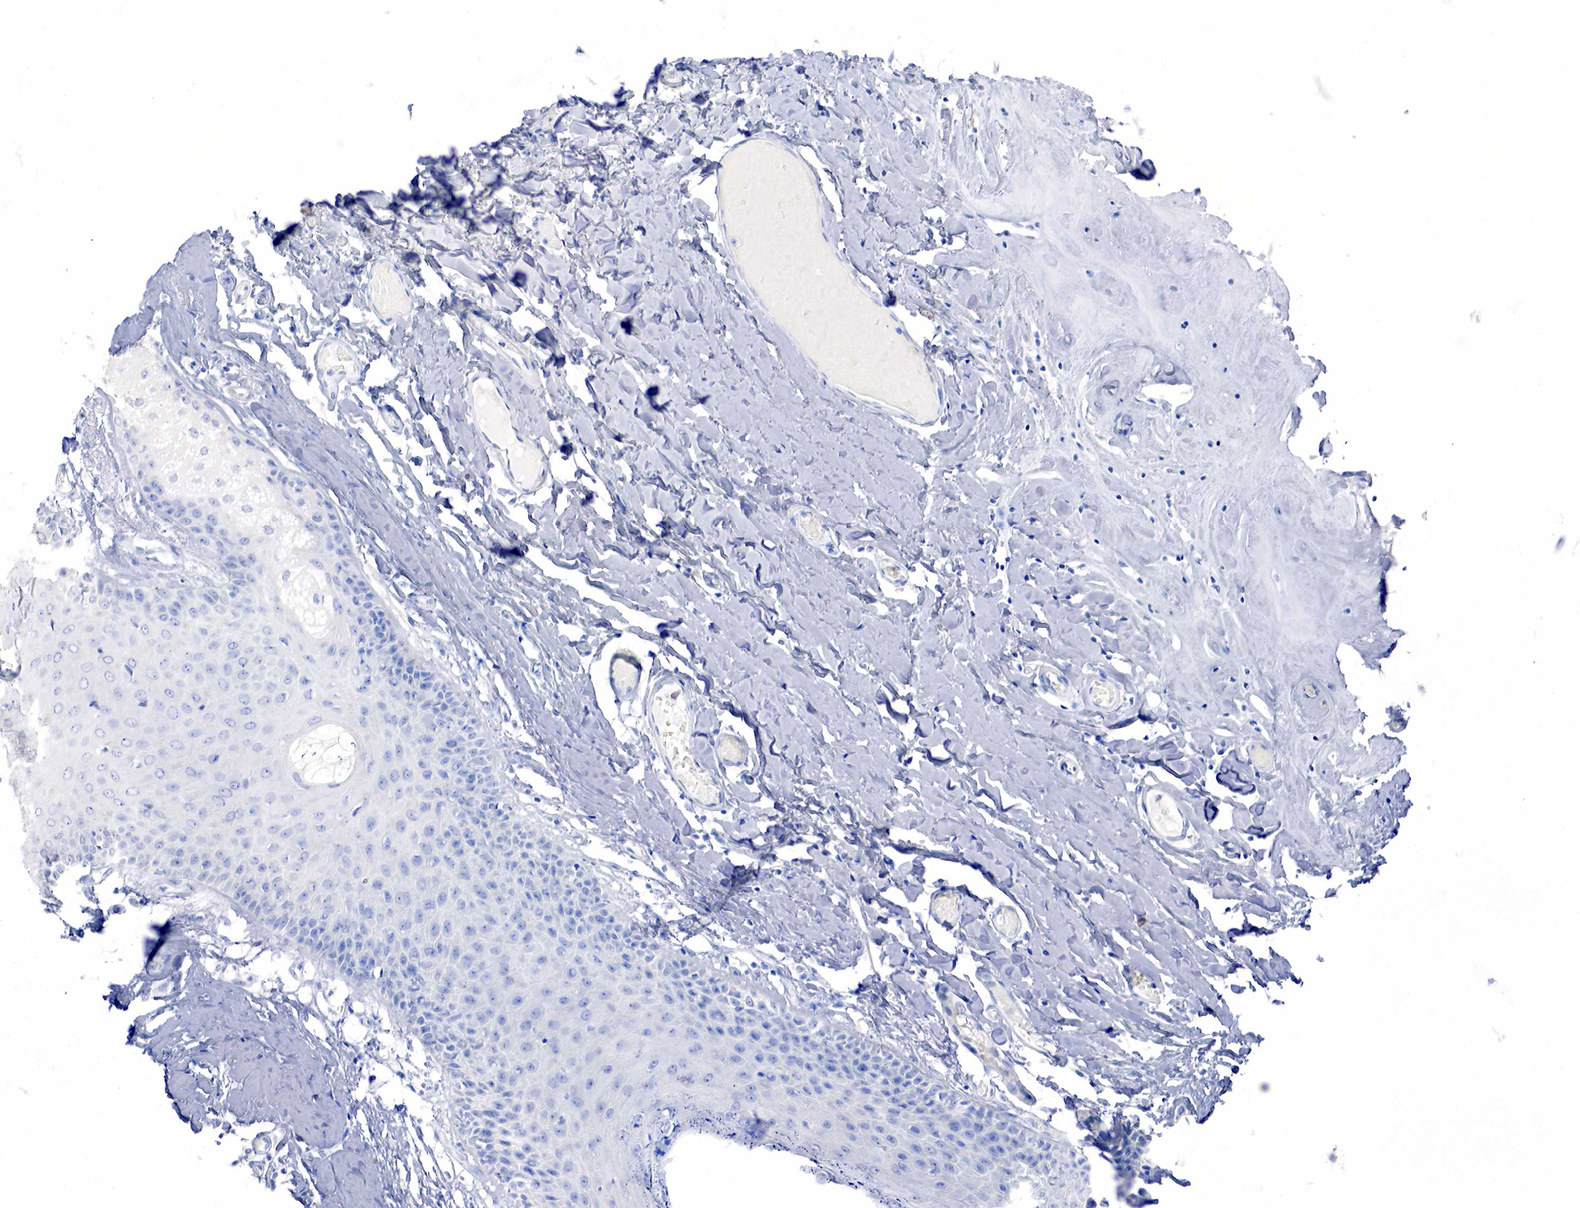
{"staining": {"intensity": "moderate", "quantity": "<25%", "location": "cytoplasmic/membranous"}, "tissue": "skin", "cell_type": "Epidermal cells", "image_type": "normal", "snomed": [{"axis": "morphology", "description": "Normal tissue, NOS"}, {"axis": "topography", "description": "Vascular tissue"}, {"axis": "topography", "description": "Vulva"}, {"axis": "topography", "description": "Peripheral nerve tissue"}], "caption": "Immunohistochemistry (IHC) micrograph of unremarkable skin stained for a protein (brown), which demonstrates low levels of moderate cytoplasmic/membranous staining in about <25% of epidermal cells.", "gene": "CHGA", "patient": {"sex": "female", "age": 86}}